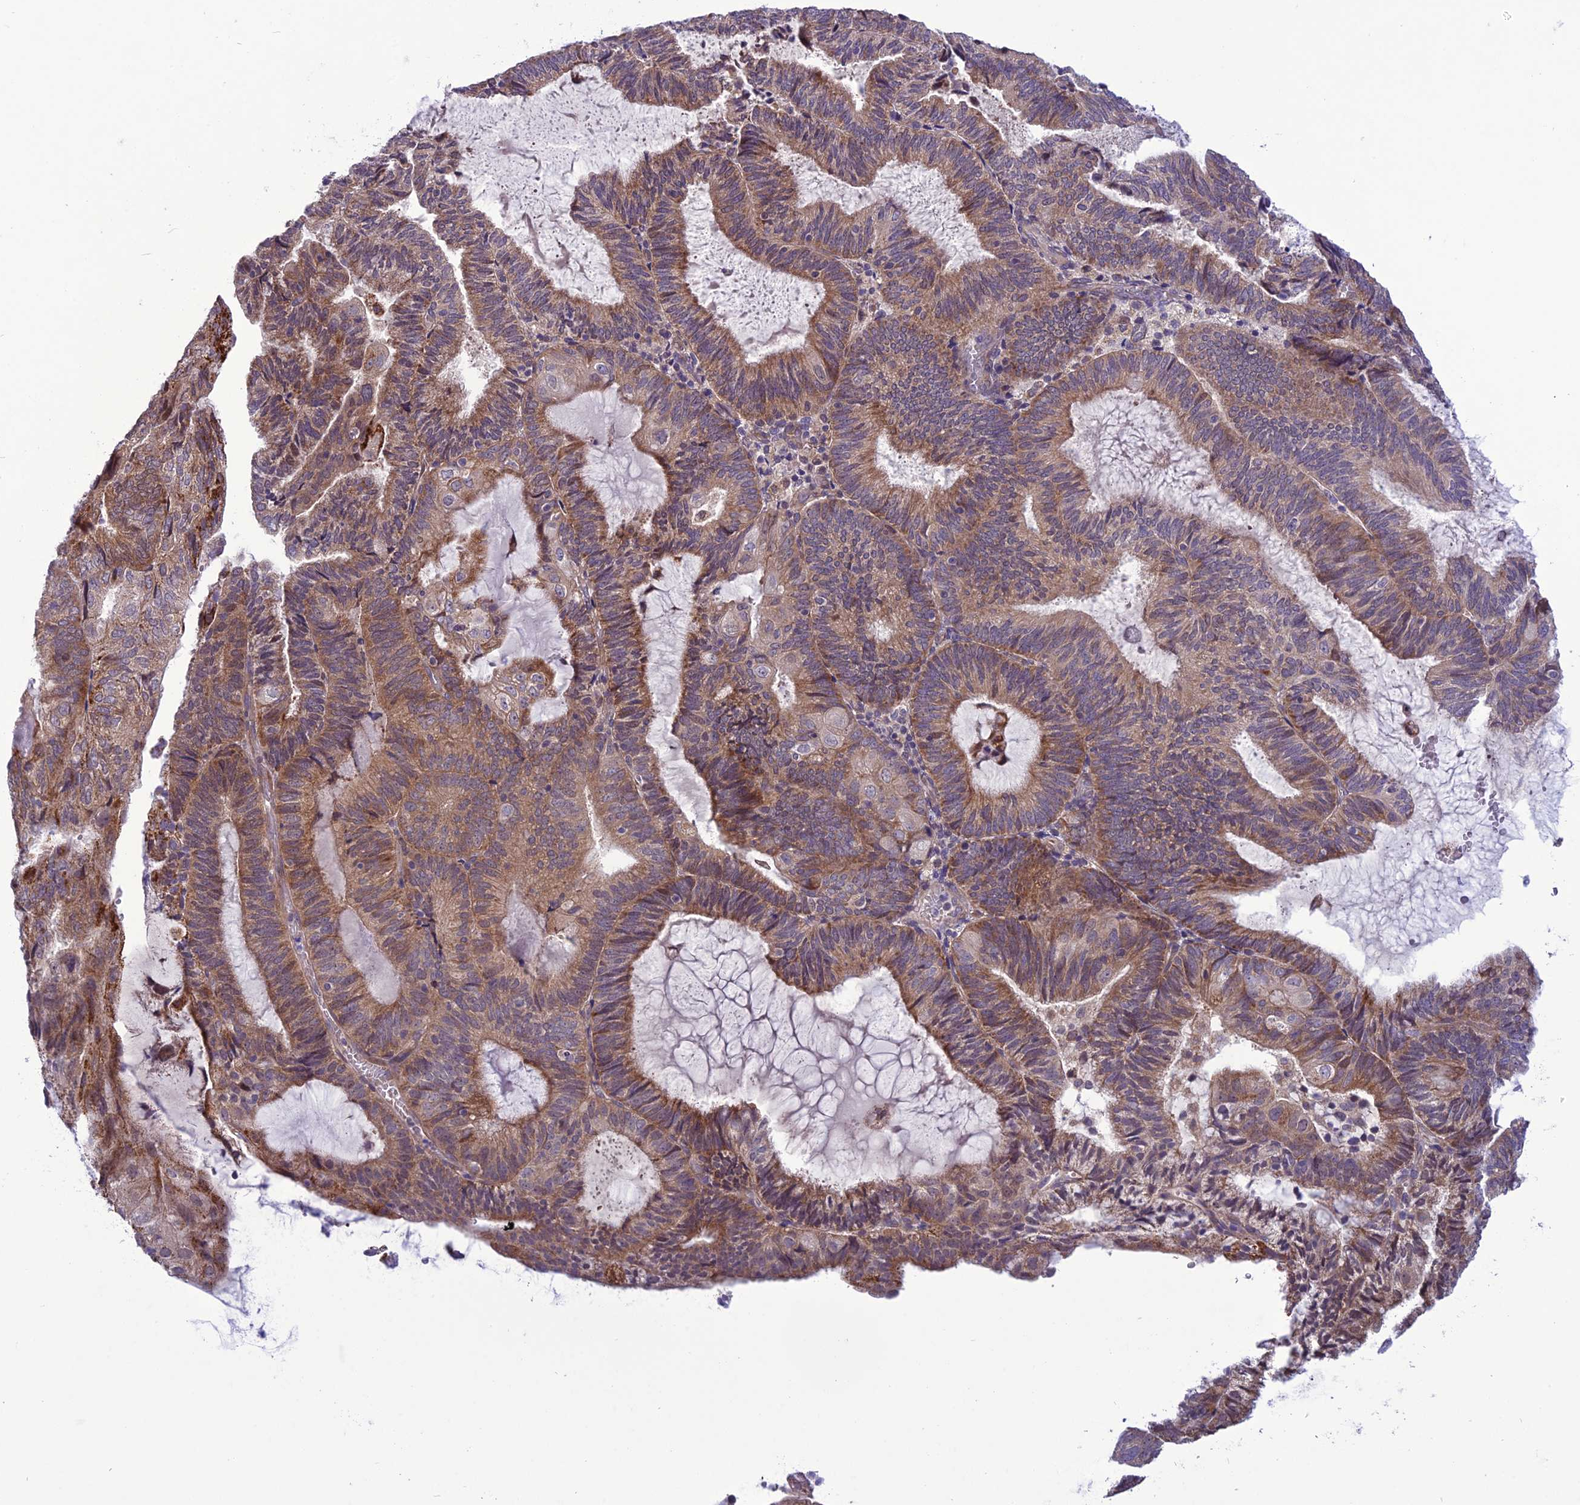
{"staining": {"intensity": "moderate", "quantity": "25%-75%", "location": "cytoplasmic/membranous"}, "tissue": "endometrial cancer", "cell_type": "Tumor cells", "image_type": "cancer", "snomed": [{"axis": "morphology", "description": "Adenocarcinoma, NOS"}, {"axis": "topography", "description": "Endometrium"}], "caption": "Endometrial cancer (adenocarcinoma) stained with DAB immunohistochemistry (IHC) displays medium levels of moderate cytoplasmic/membranous positivity in about 25%-75% of tumor cells. (DAB IHC, brown staining for protein, blue staining for nuclei).", "gene": "PSMF1", "patient": {"sex": "female", "age": 81}}